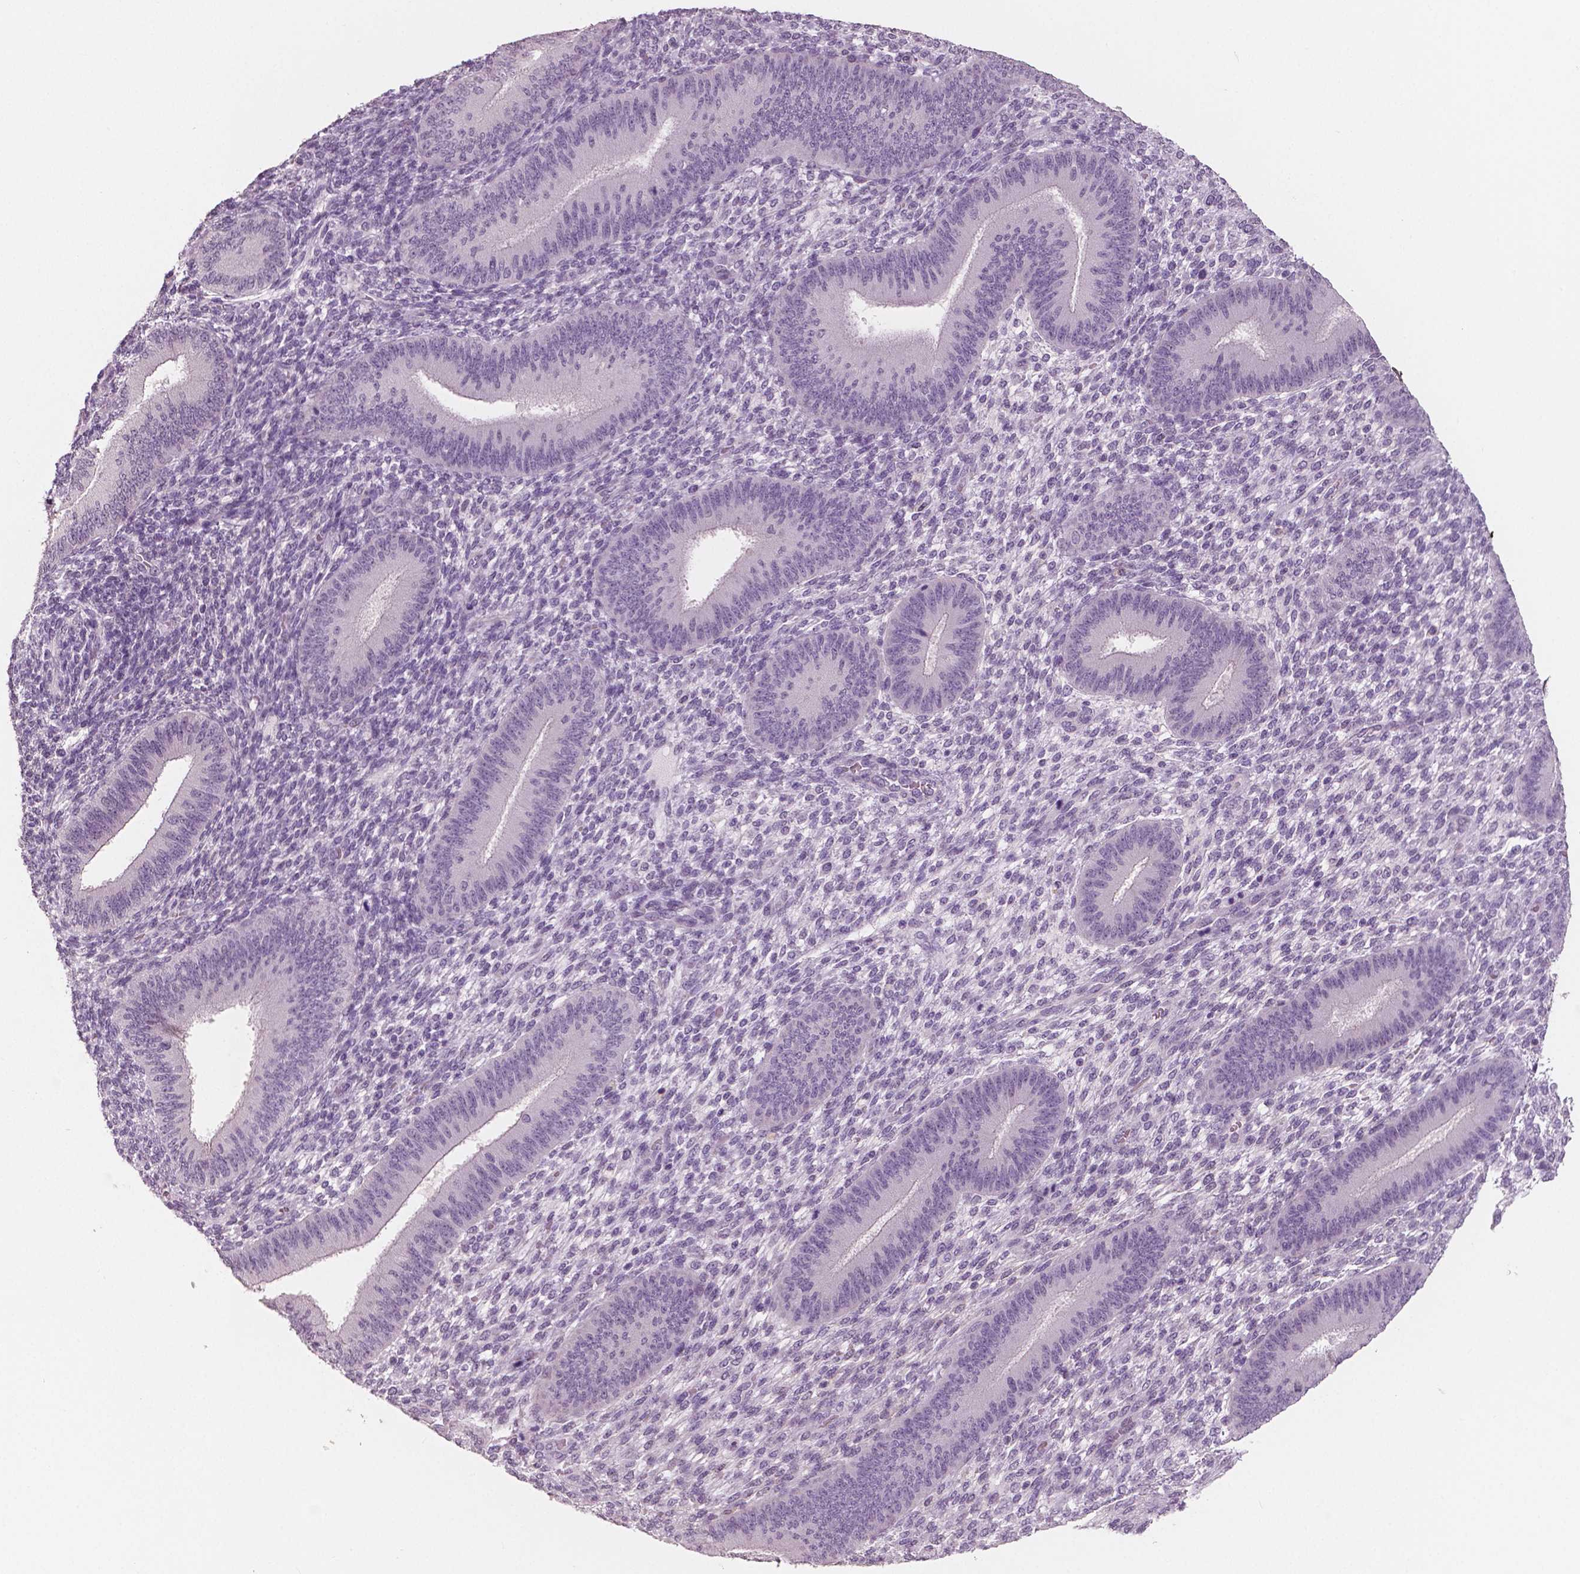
{"staining": {"intensity": "negative", "quantity": "none", "location": "none"}, "tissue": "endometrium", "cell_type": "Cells in endometrial stroma", "image_type": "normal", "snomed": [{"axis": "morphology", "description": "Normal tissue, NOS"}, {"axis": "topography", "description": "Endometrium"}], "caption": "This is an immunohistochemistry (IHC) photomicrograph of unremarkable endometrium. There is no staining in cells in endometrial stroma.", "gene": "NECAB1", "patient": {"sex": "female", "age": 39}}